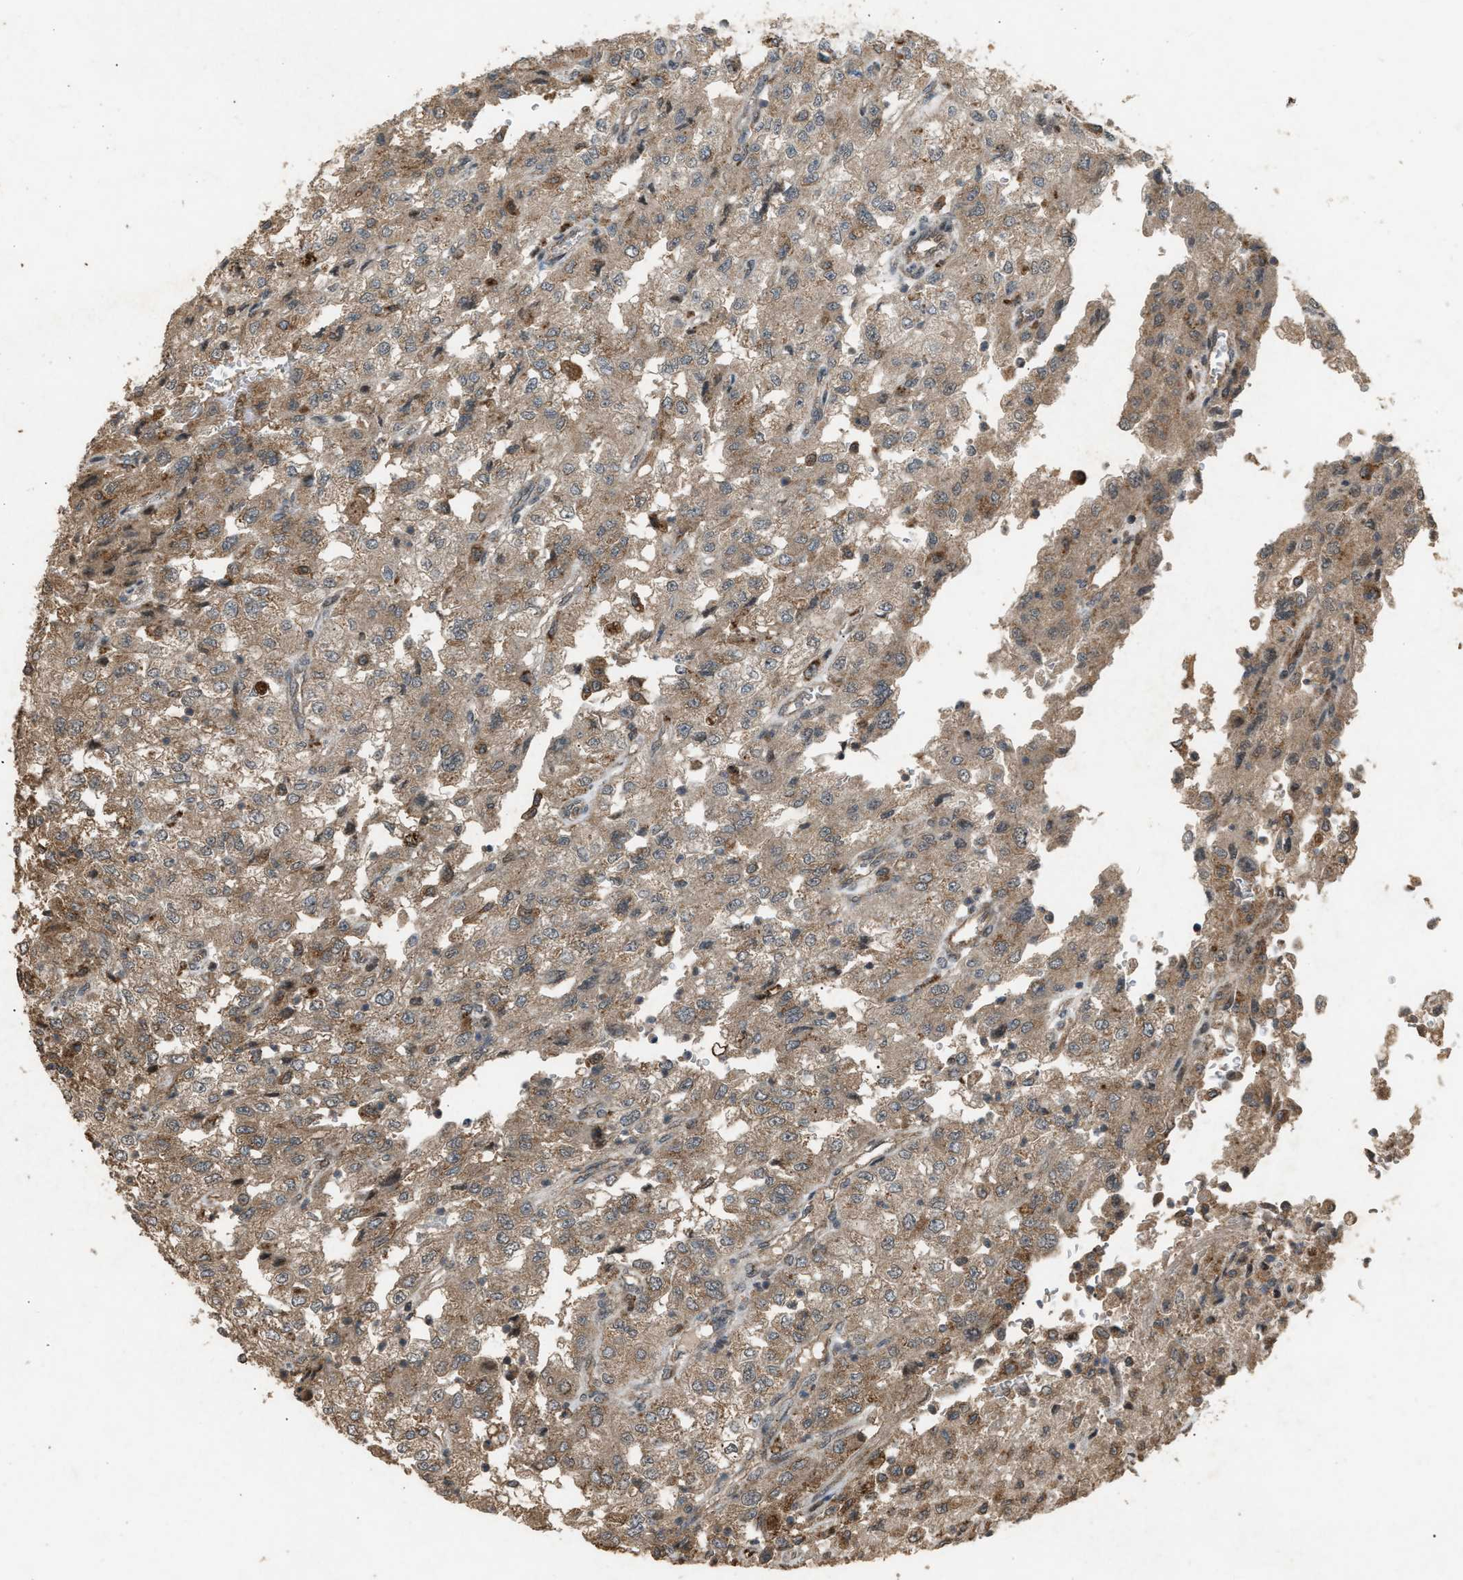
{"staining": {"intensity": "moderate", "quantity": ">75%", "location": "cytoplasmic/membranous"}, "tissue": "renal cancer", "cell_type": "Tumor cells", "image_type": "cancer", "snomed": [{"axis": "morphology", "description": "Adenocarcinoma, NOS"}, {"axis": "topography", "description": "Kidney"}], "caption": "Renal adenocarcinoma tissue demonstrates moderate cytoplasmic/membranous positivity in approximately >75% of tumor cells, visualized by immunohistochemistry.", "gene": "PSMD1", "patient": {"sex": "female", "age": 54}}